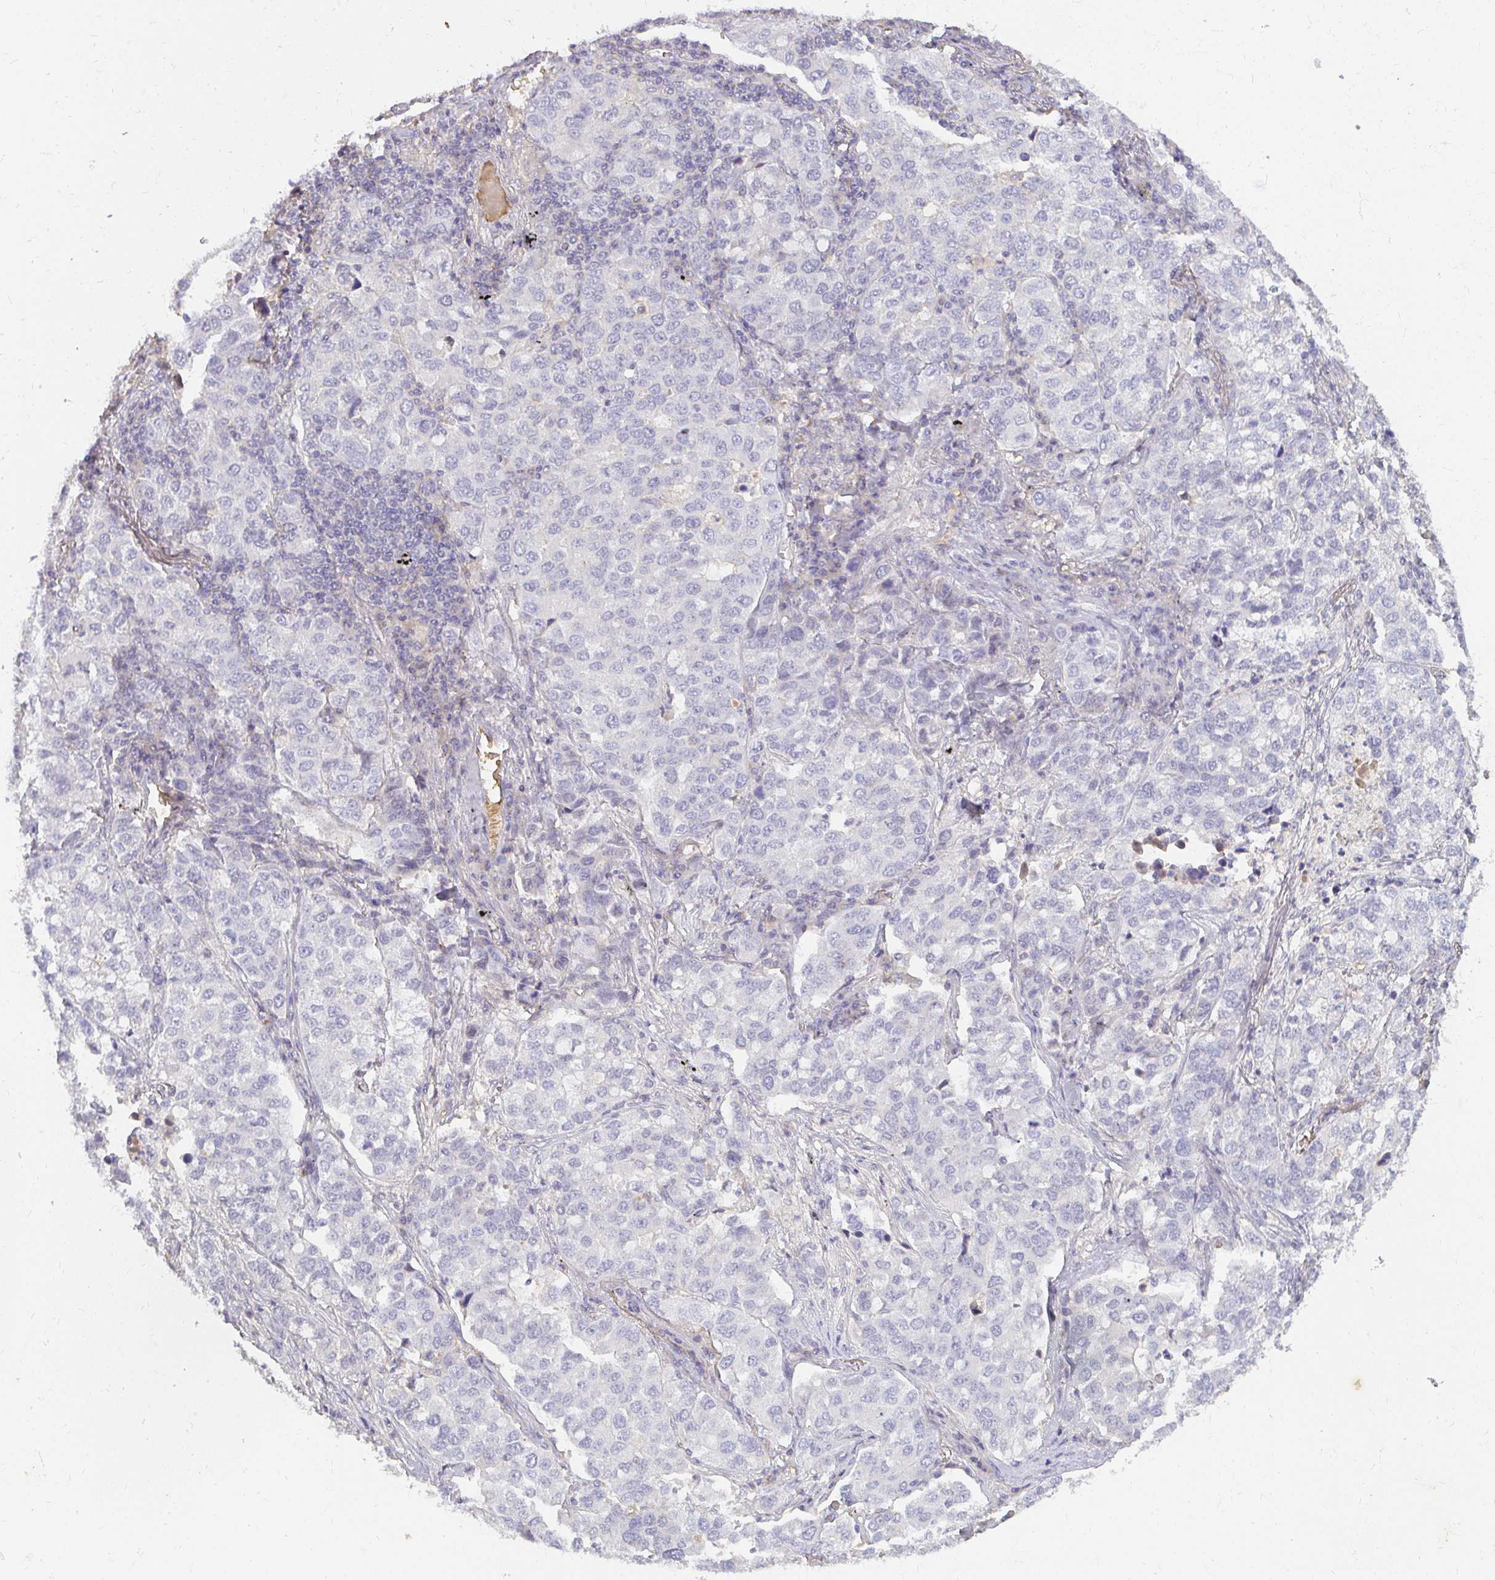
{"staining": {"intensity": "negative", "quantity": "none", "location": "none"}, "tissue": "lung cancer", "cell_type": "Tumor cells", "image_type": "cancer", "snomed": [{"axis": "morphology", "description": "Adenocarcinoma, NOS"}, {"axis": "morphology", "description": "Adenocarcinoma, metastatic, NOS"}, {"axis": "topography", "description": "Lymph node"}, {"axis": "topography", "description": "Lung"}], "caption": "Lung cancer (adenocarcinoma) was stained to show a protein in brown. There is no significant staining in tumor cells.", "gene": "LOXL4", "patient": {"sex": "female", "age": 65}}